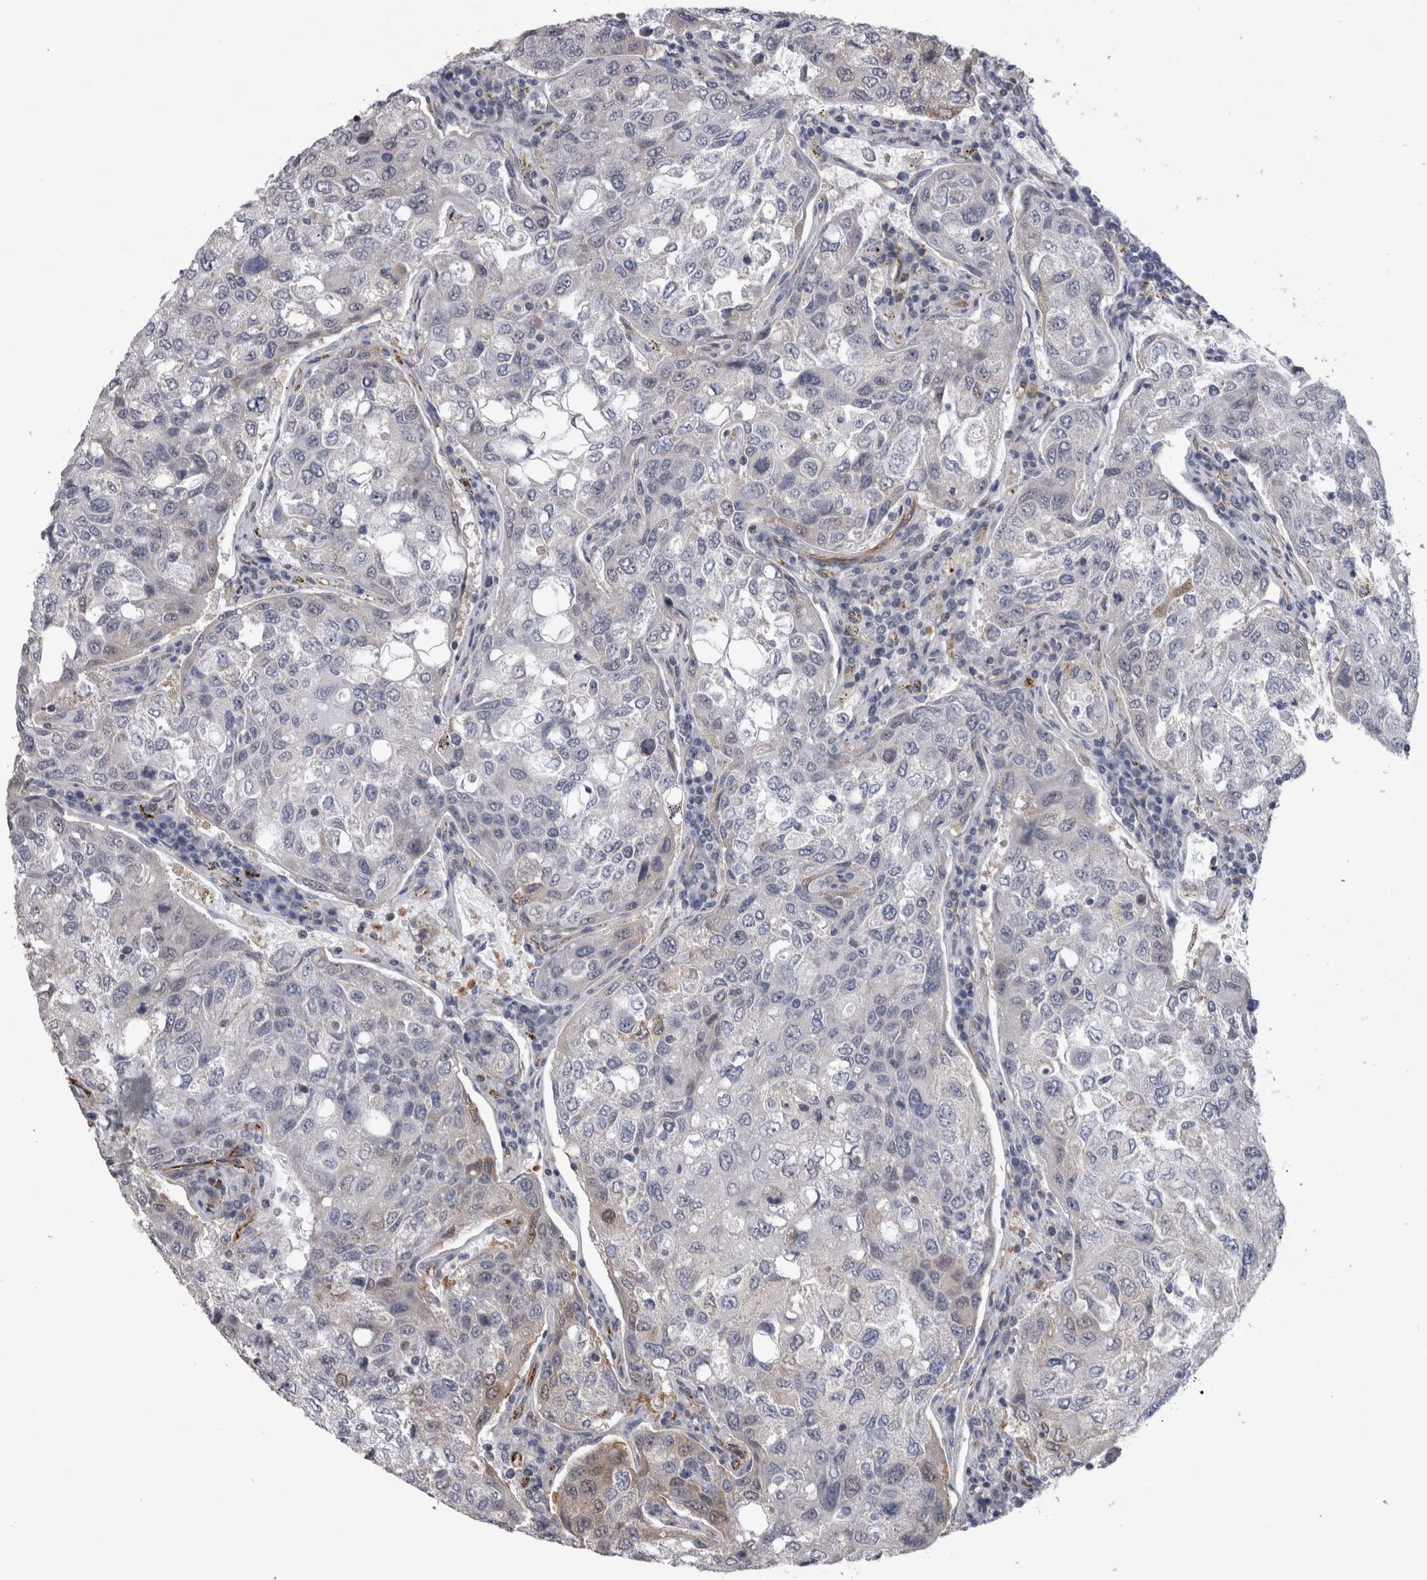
{"staining": {"intensity": "negative", "quantity": "none", "location": "none"}, "tissue": "urothelial cancer", "cell_type": "Tumor cells", "image_type": "cancer", "snomed": [{"axis": "morphology", "description": "Urothelial carcinoma, High grade"}, {"axis": "topography", "description": "Lymph node"}, {"axis": "topography", "description": "Urinary bladder"}], "caption": "Urothelial cancer was stained to show a protein in brown. There is no significant expression in tumor cells.", "gene": "ACOT7", "patient": {"sex": "male", "age": 51}}